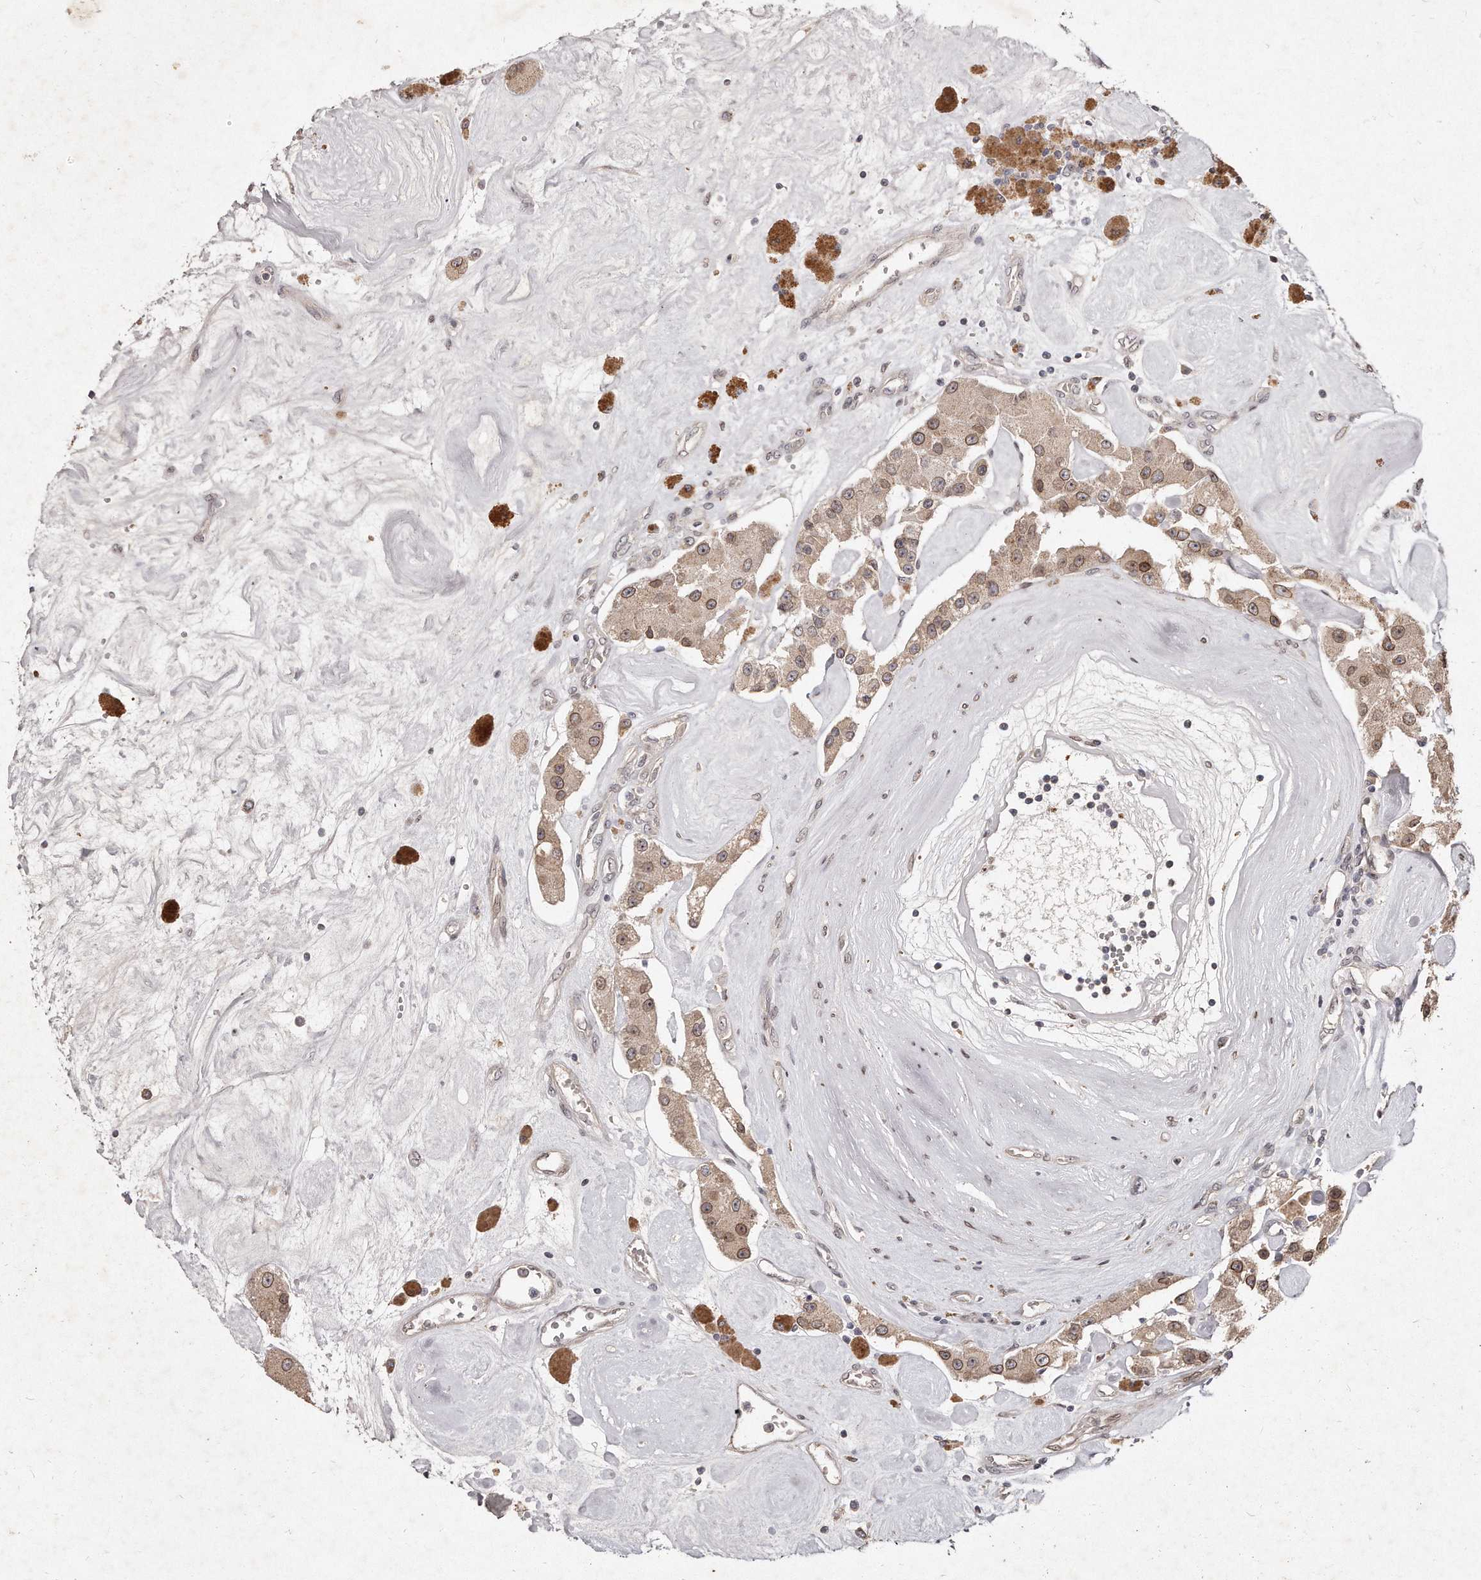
{"staining": {"intensity": "moderate", "quantity": ">75%", "location": "cytoplasmic/membranous,nuclear"}, "tissue": "carcinoid", "cell_type": "Tumor cells", "image_type": "cancer", "snomed": [{"axis": "morphology", "description": "Carcinoid, malignant, NOS"}, {"axis": "topography", "description": "Pancreas"}], "caption": "Protein analysis of malignant carcinoid tissue reveals moderate cytoplasmic/membranous and nuclear staining in approximately >75% of tumor cells. (brown staining indicates protein expression, while blue staining denotes nuclei).", "gene": "HASPIN", "patient": {"sex": "male", "age": 41}}